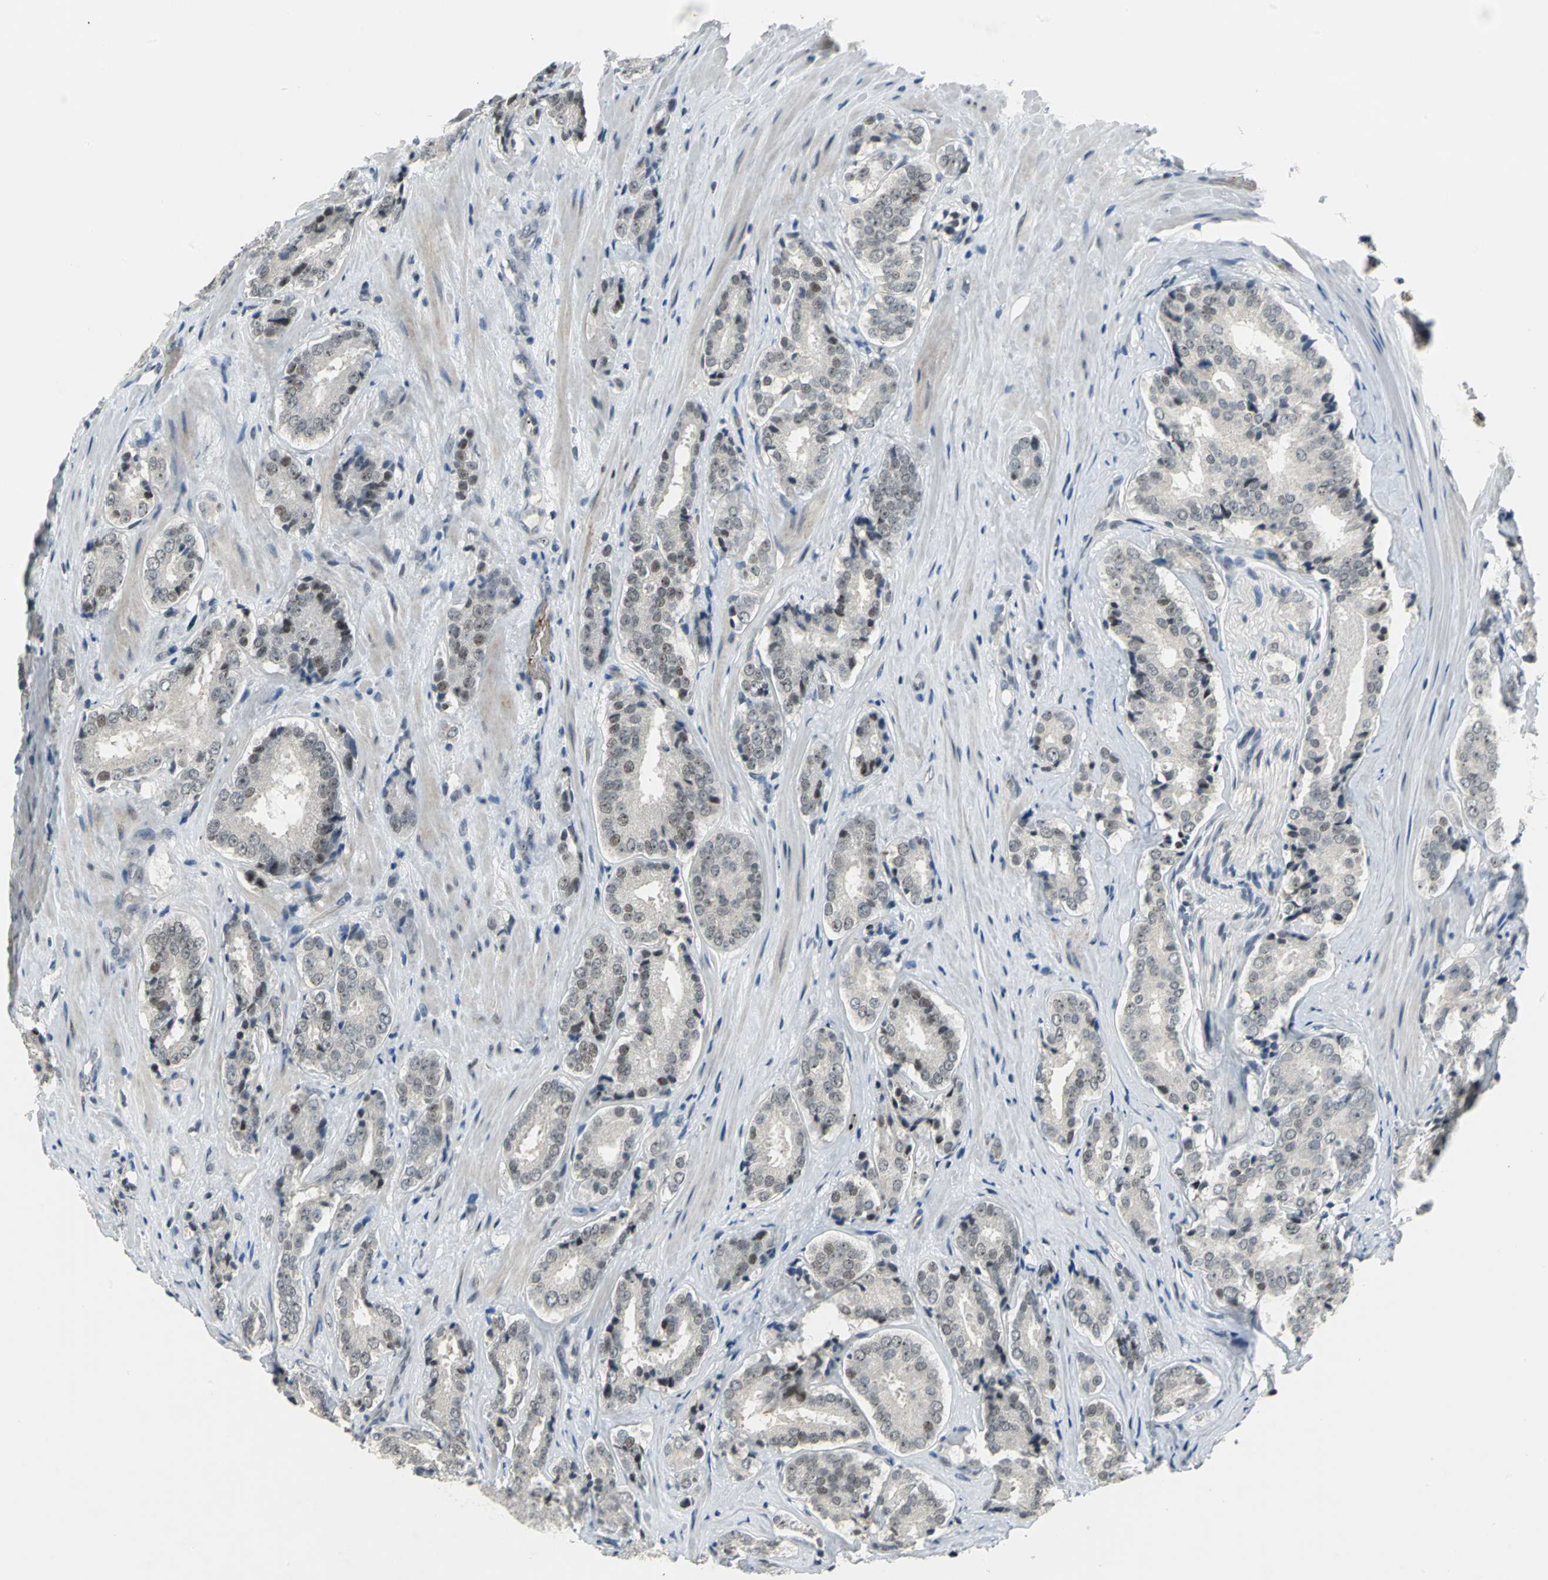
{"staining": {"intensity": "moderate", "quantity": ">75%", "location": "nuclear"}, "tissue": "prostate cancer", "cell_type": "Tumor cells", "image_type": "cancer", "snomed": [{"axis": "morphology", "description": "Adenocarcinoma, High grade"}, {"axis": "topography", "description": "Prostate"}], "caption": "Prostate cancer stained with IHC demonstrates moderate nuclear expression in about >75% of tumor cells. The staining is performed using DAB (3,3'-diaminobenzidine) brown chromogen to label protein expression. The nuclei are counter-stained blue using hematoxylin.", "gene": "GLI3", "patient": {"sex": "male", "age": 70}}